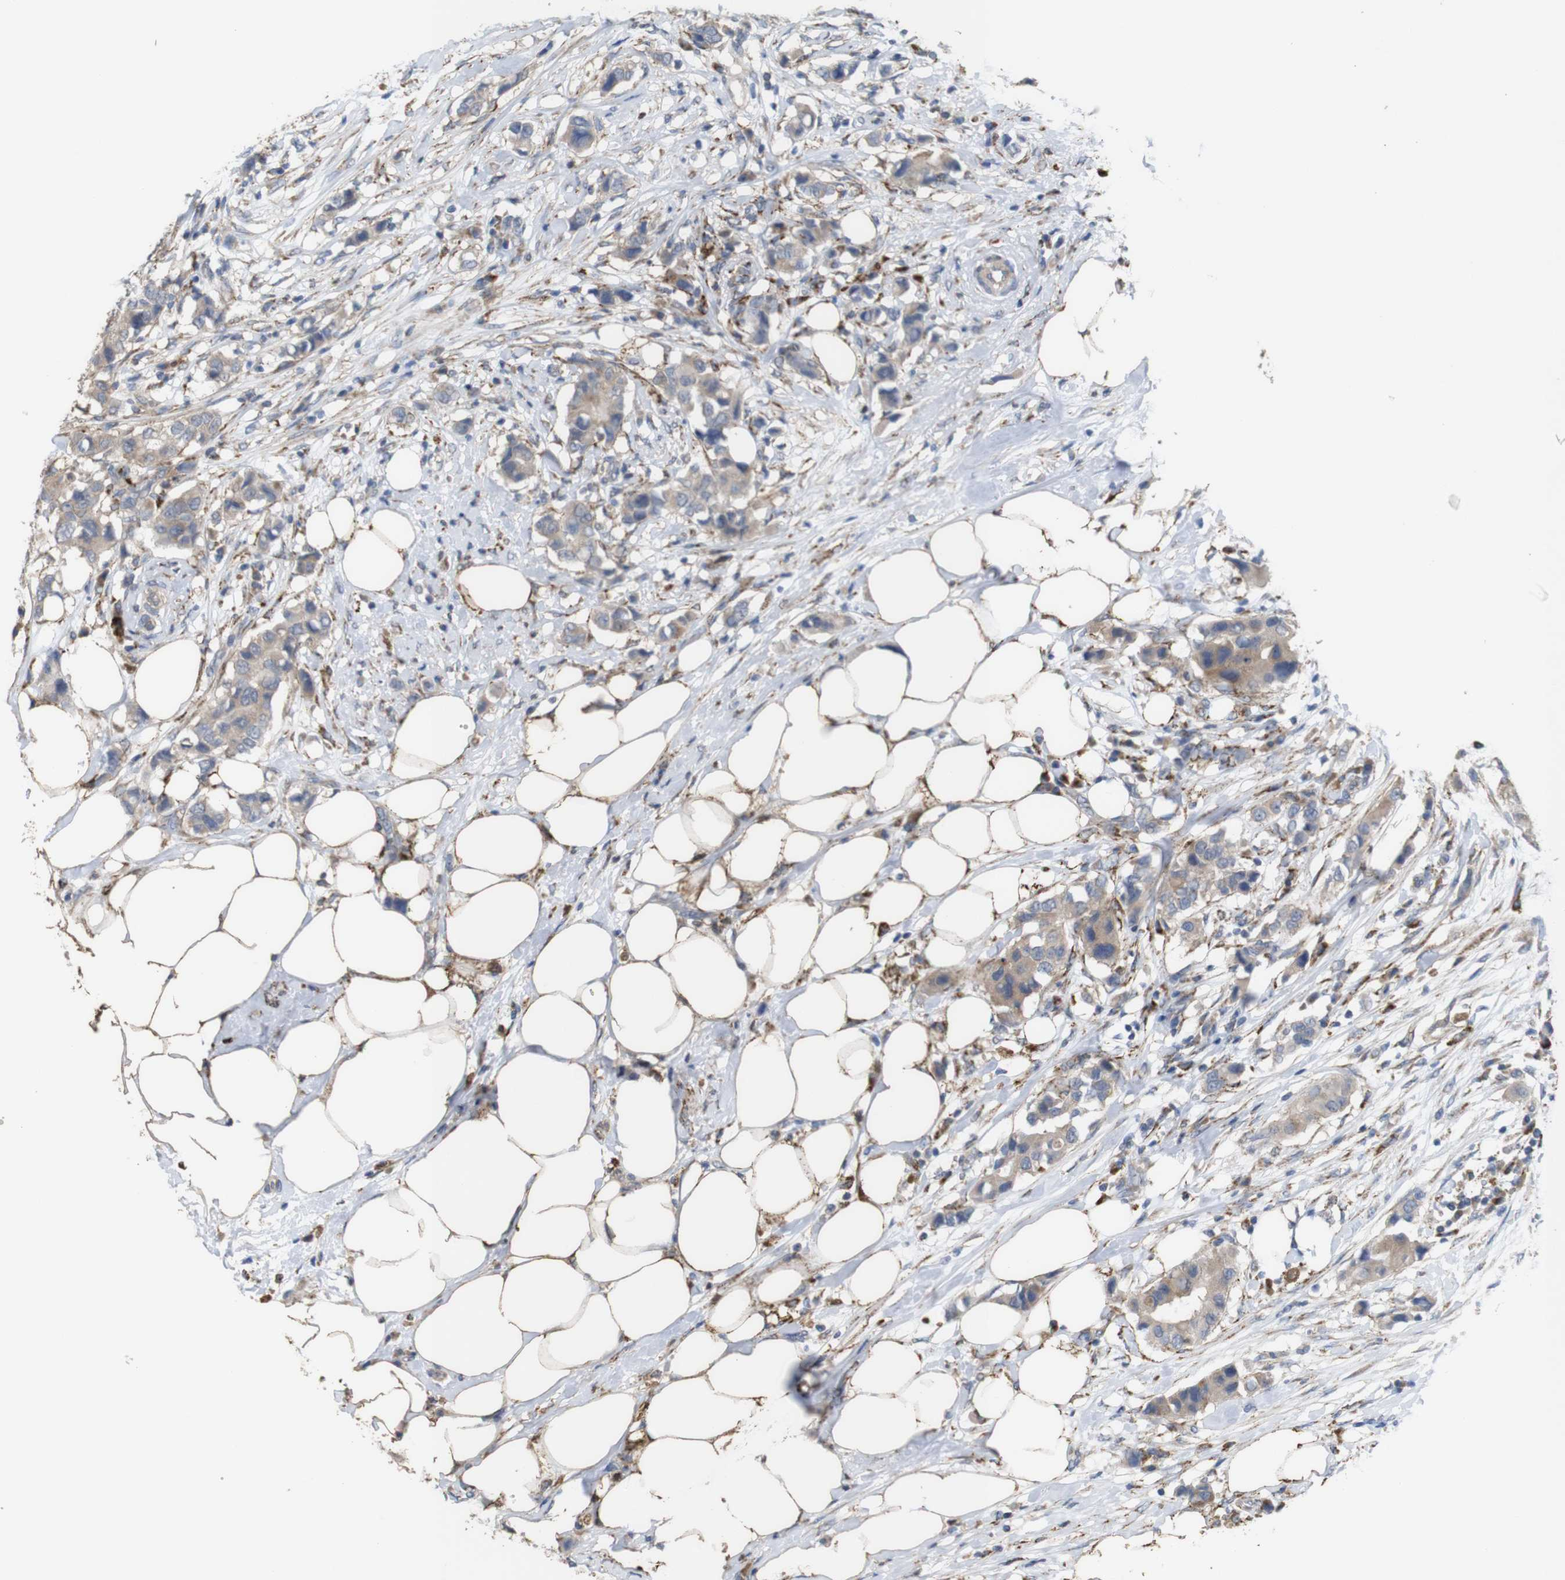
{"staining": {"intensity": "weak", "quantity": ">75%", "location": "cytoplasmic/membranous"}, "tissue": "breast cancer", "cell_type": "Tumor cells", "image_type": "cancer", "snomed": [{"axis": "morphology", "description": "Normal tissue, NOS"}, {"axis": "morphology", "description": "Duct carcinoma"}, {"axis": "topography", "description": "Breast"}], "caption": "This micrograph demonstrates intraductal carcinoma (breast) stained with immunohistochemistry to label a protein in brown. The cytoplasmic/membranous of tumor cells show weak positivity for the protein. Nuclei are counter-stained blue.", "gene": "PTPRR", "patient": {"sex": "female", "age": 50}}